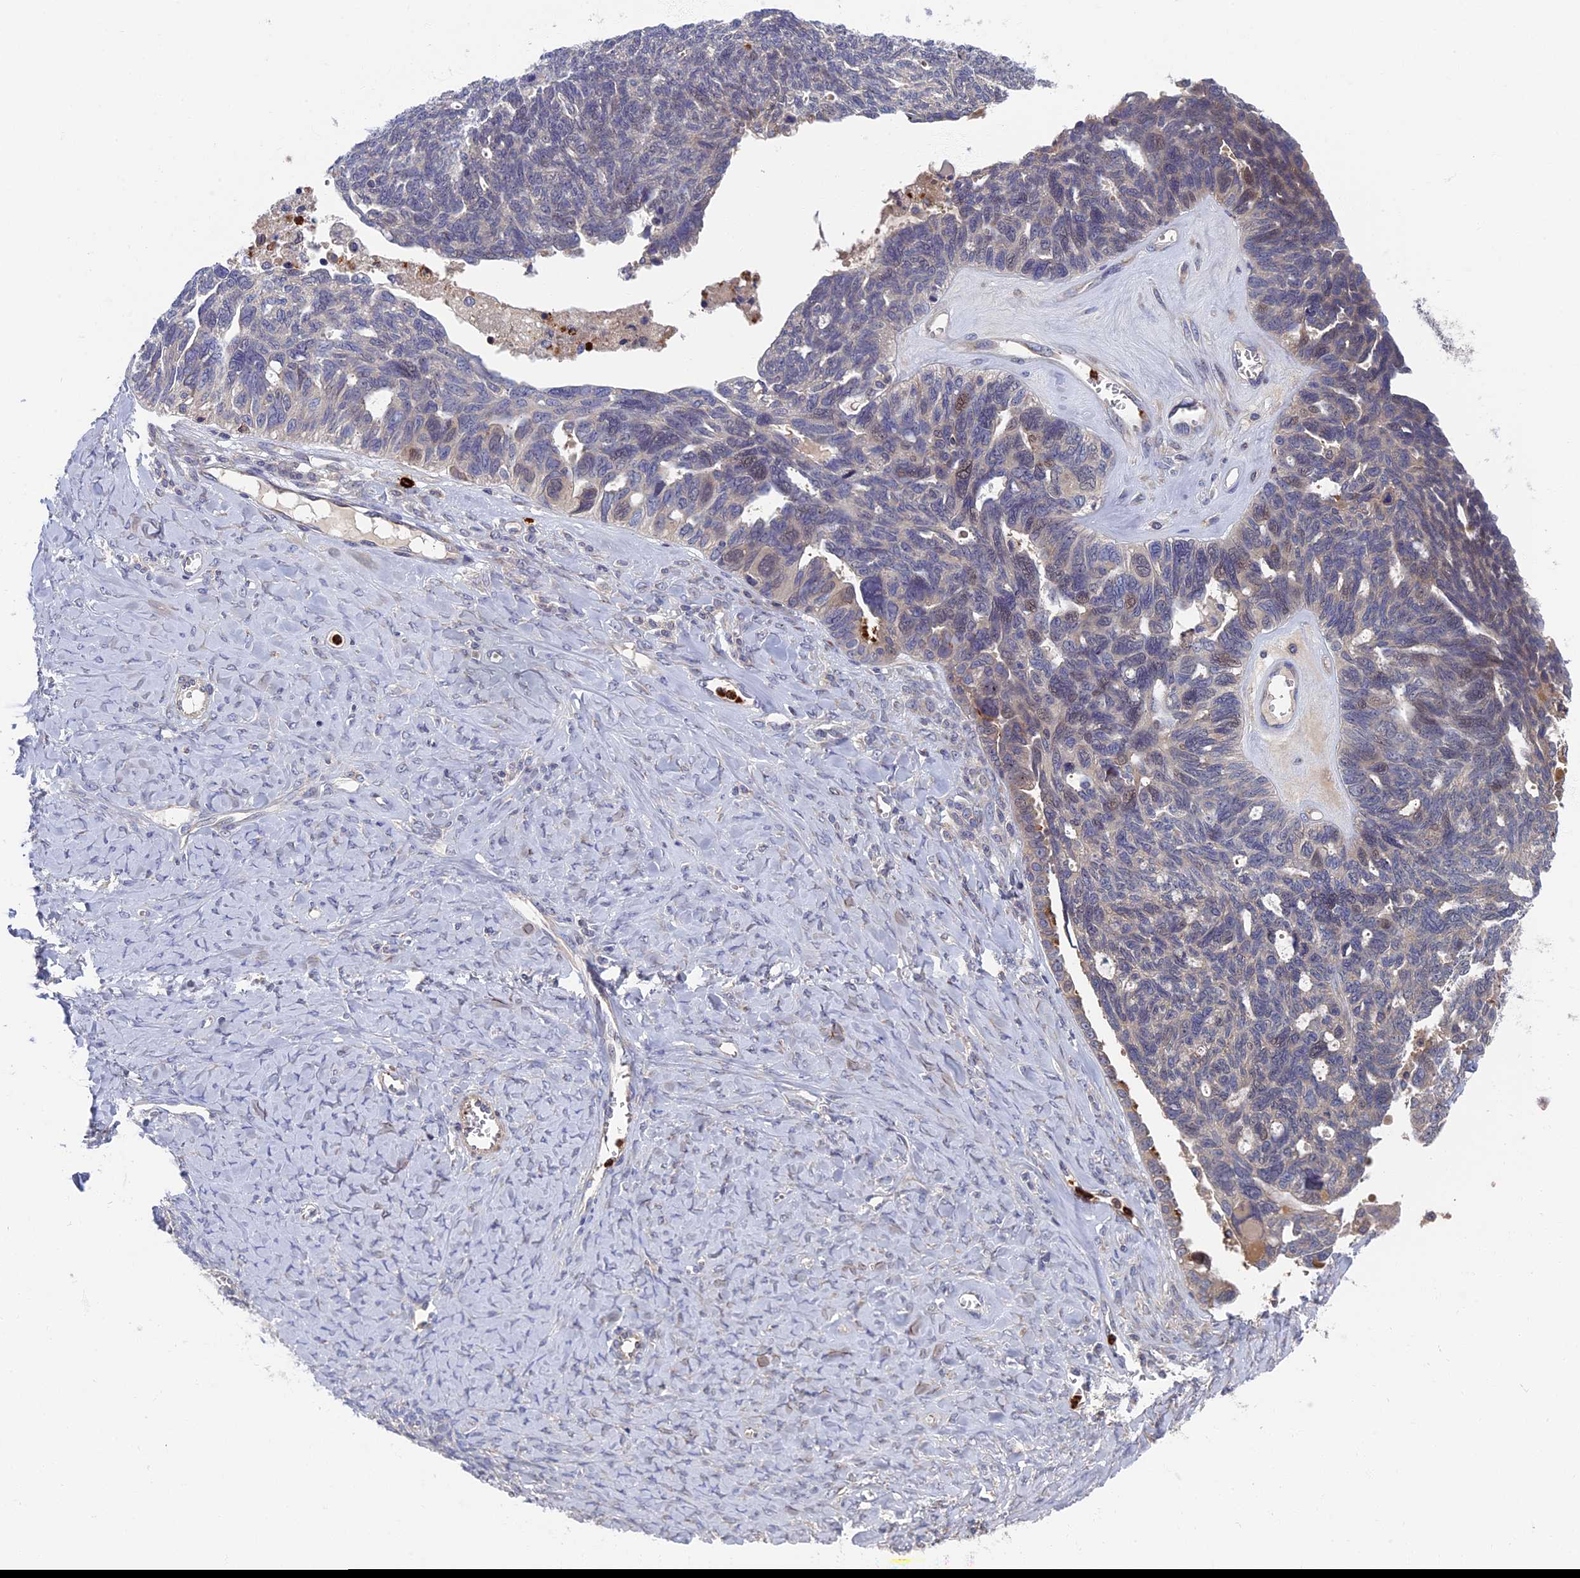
{"staining": {"intensity": "weak", "quantity": "<25%", "location": "nuclear"}, "tissue": "ovarian cancer", "cell_type": "Tumor cells", "image_type": "cancer", "snomed": [{"axis": "morphology", "description": "Cystadenocarcinoma, serous, NOS"}, {"axis": "topography", "description": "Ovary"}], "caption": "Tumor cells are negative for protein expression in human ovarian cancer.", "gene": "TNK2", "patient": {"sex": "female", "age": 79}}